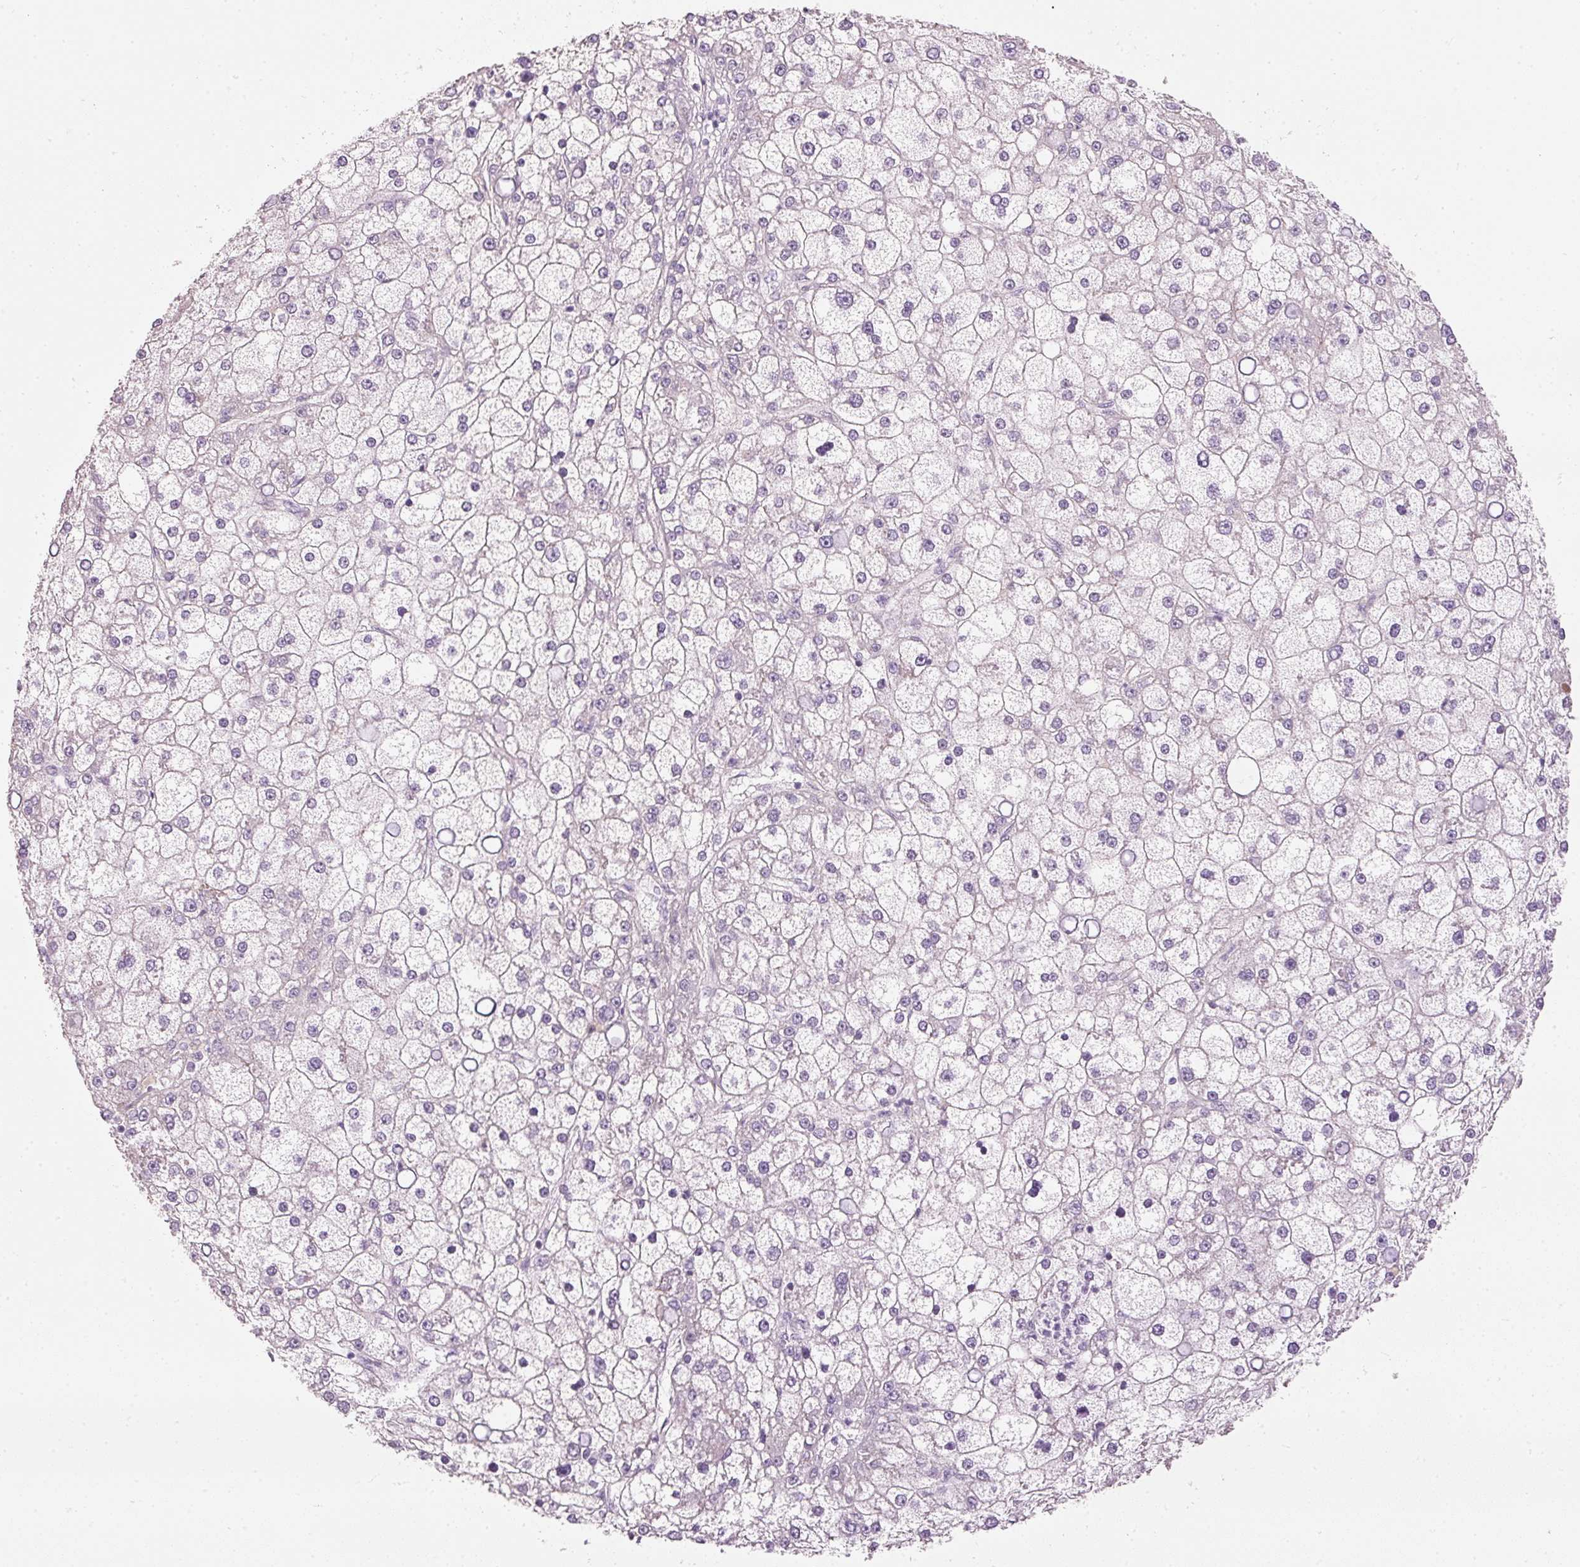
{"staining": {"intensity": "negative", "quantity": "none", "location": "none"}, "tissue": "liver cancer", "cell_type": "Tumor cells", "image_type": "cancer", "snomed": [{"axis": "morphology", "description": "Carcinoma, Hepatocellular, NOS"}, {"axis": "topography", "description": "Liver"}], "caption": "DAB (3,3'-diaminobenzidine) immunohistochemical staining of liver cancer demonstrates no significant positivity in tumor cells. Brightfield microscopy of IHC stained with DAB (brown) and hematoxylin (blue), captured at high magnification.", "gene": "OSR2", "patient": {"sex": "male", "age": 67}}